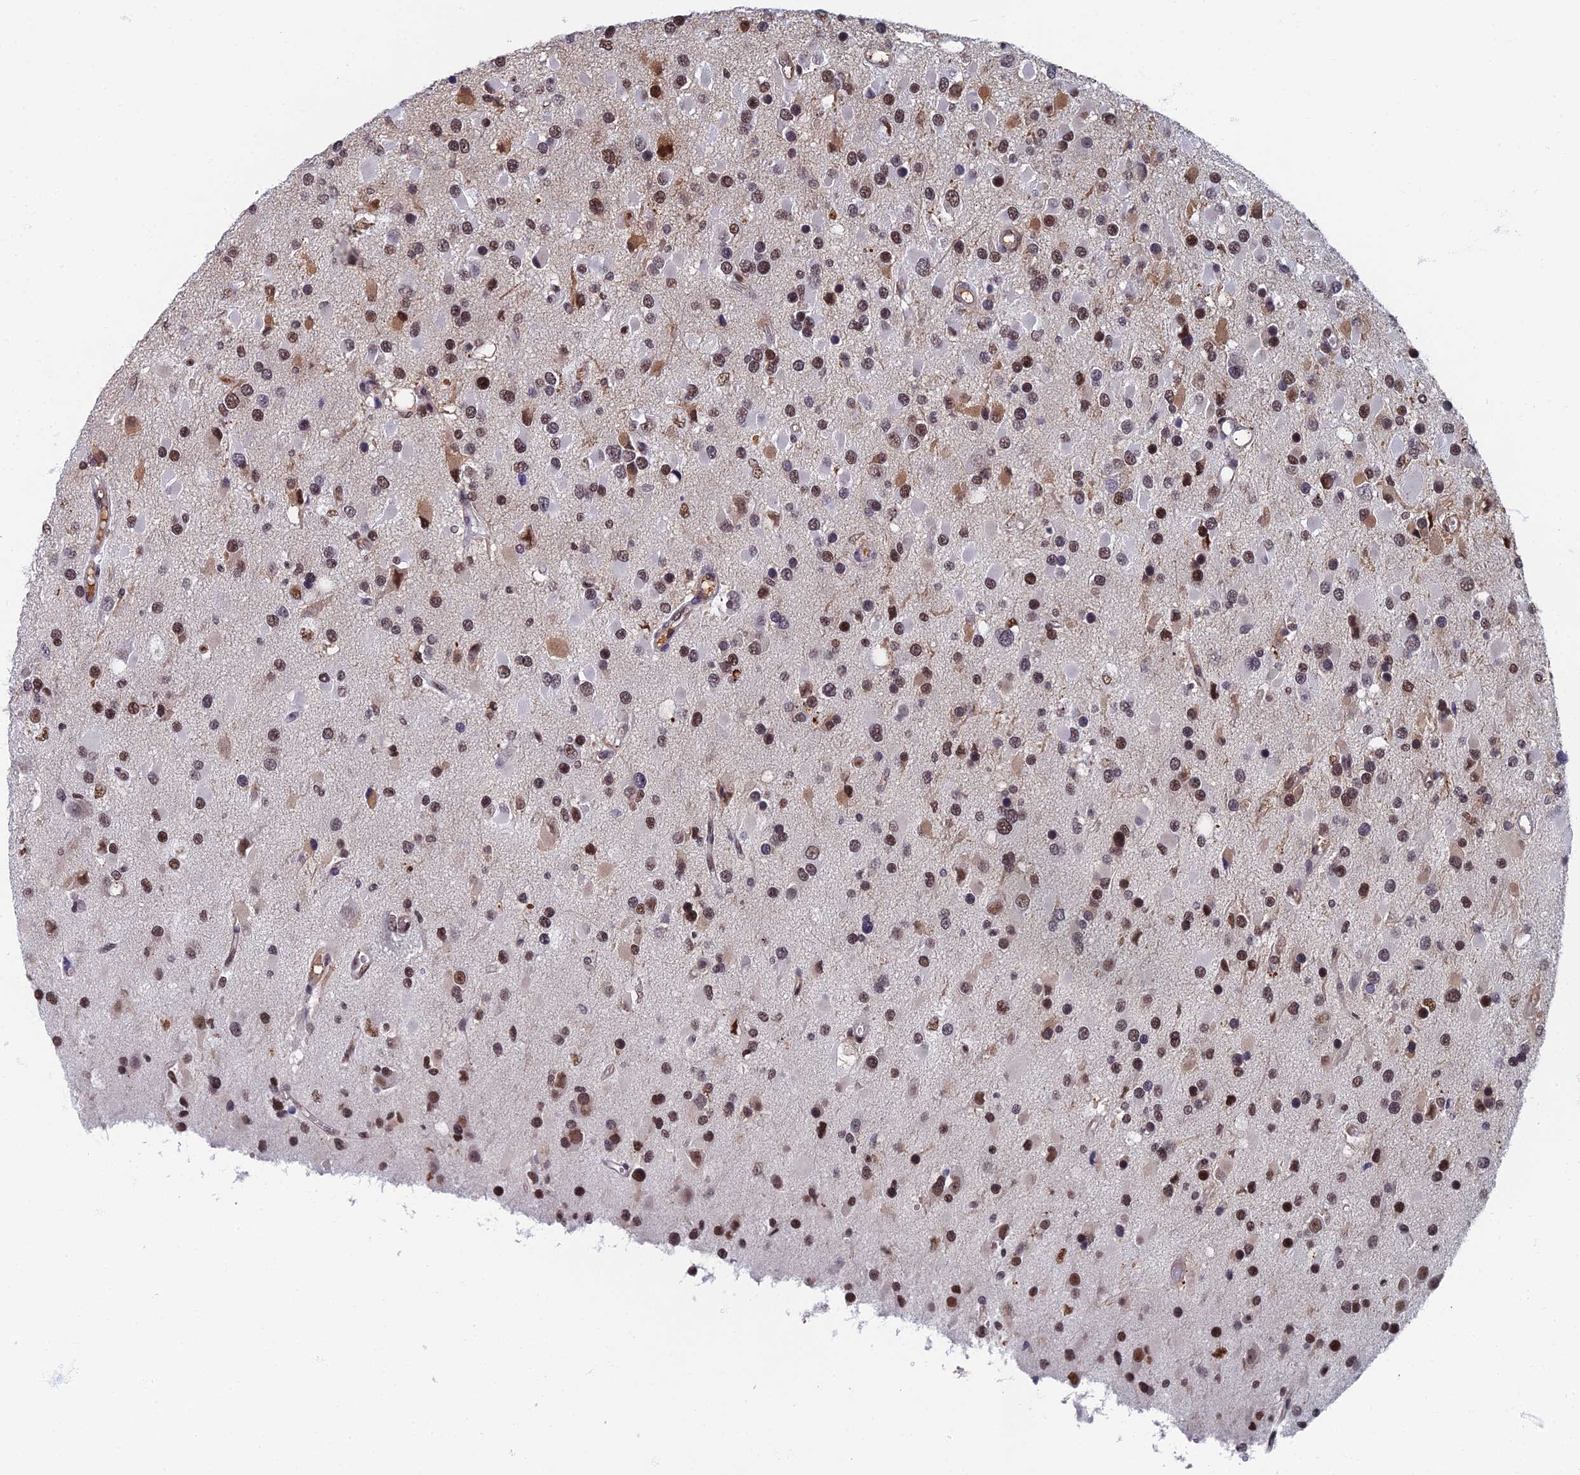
{"staining": {"intensity": "moderate", "quantity": ">75%", "location": "nuclear"}, "tissue": "glioma", "cell_type": "Tumor cells", "image_type": "cancer", "snomed": [{"axis": "morphology", "description": "Glioma, malignant, High grade"}, {"axis": "topography", "description": "Brain"}], "caption": "IHC (DAB) staining of malignant high-grade glioma shows moderate nuclear protein expression in about >75% of tumor cells. (brown staining indicates protein expression, while blue staining denotes nuclei).", "gene": "TAF13", "patient": {"sex": "male", "age": 53}}